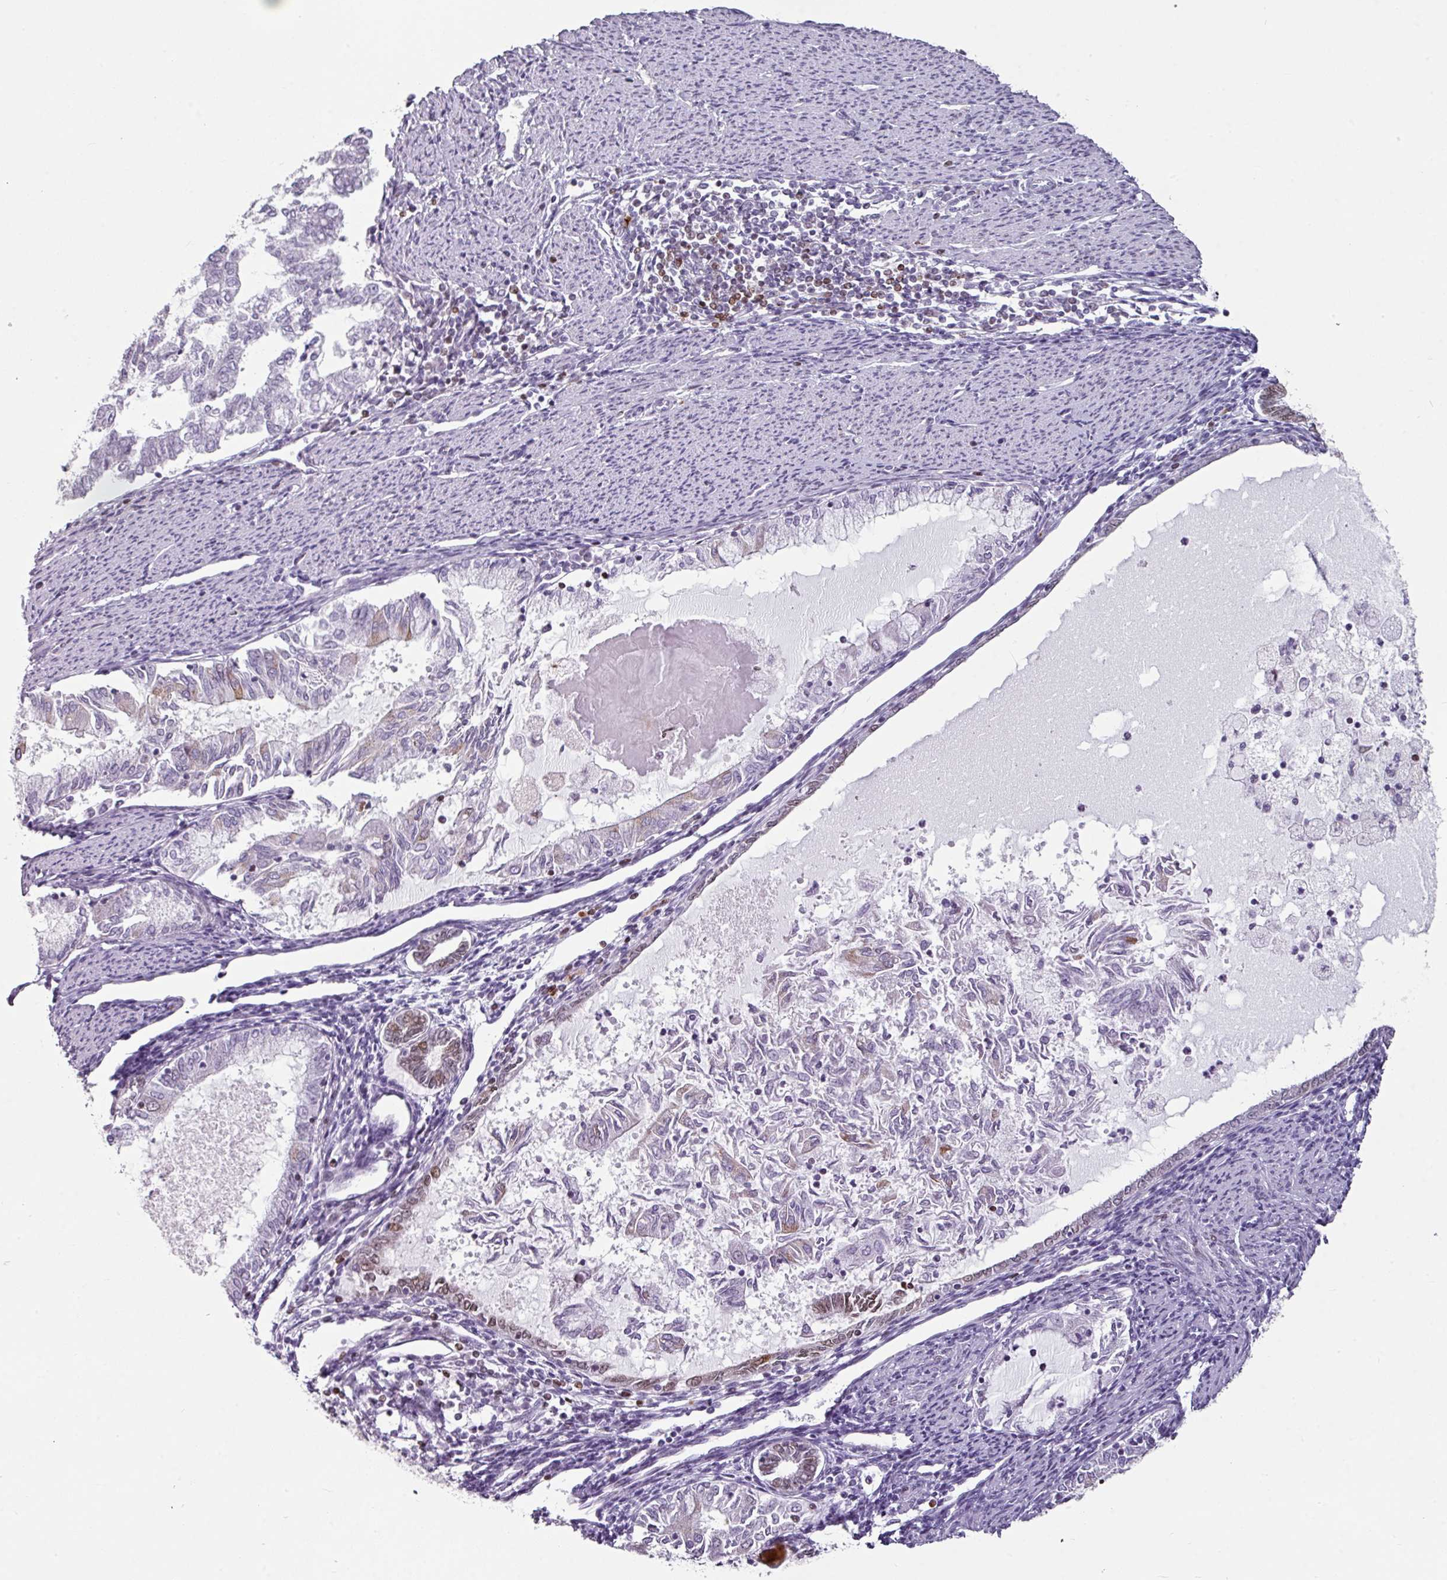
{"staining": {"intensity": "moderate", "quantity": "<25%", "location": "nuclear"}, "tissue": "endometrial cancer", "cell_type": "Tumor cells", "image_type": "cancer", "snomed": [{"axis": "morphology", "description": "Adenocarcinoma, NOS"}, {"axis": "topography", "description": "Endometrium"}], "caption": "The micrograph reveals staining of adenocarcinoma (endometrial), revealing moderate nuclear protein positivity (brown color) within tumor cells.", "gene": "SYT8", "patient": {"sex": "female", "age": 79}}